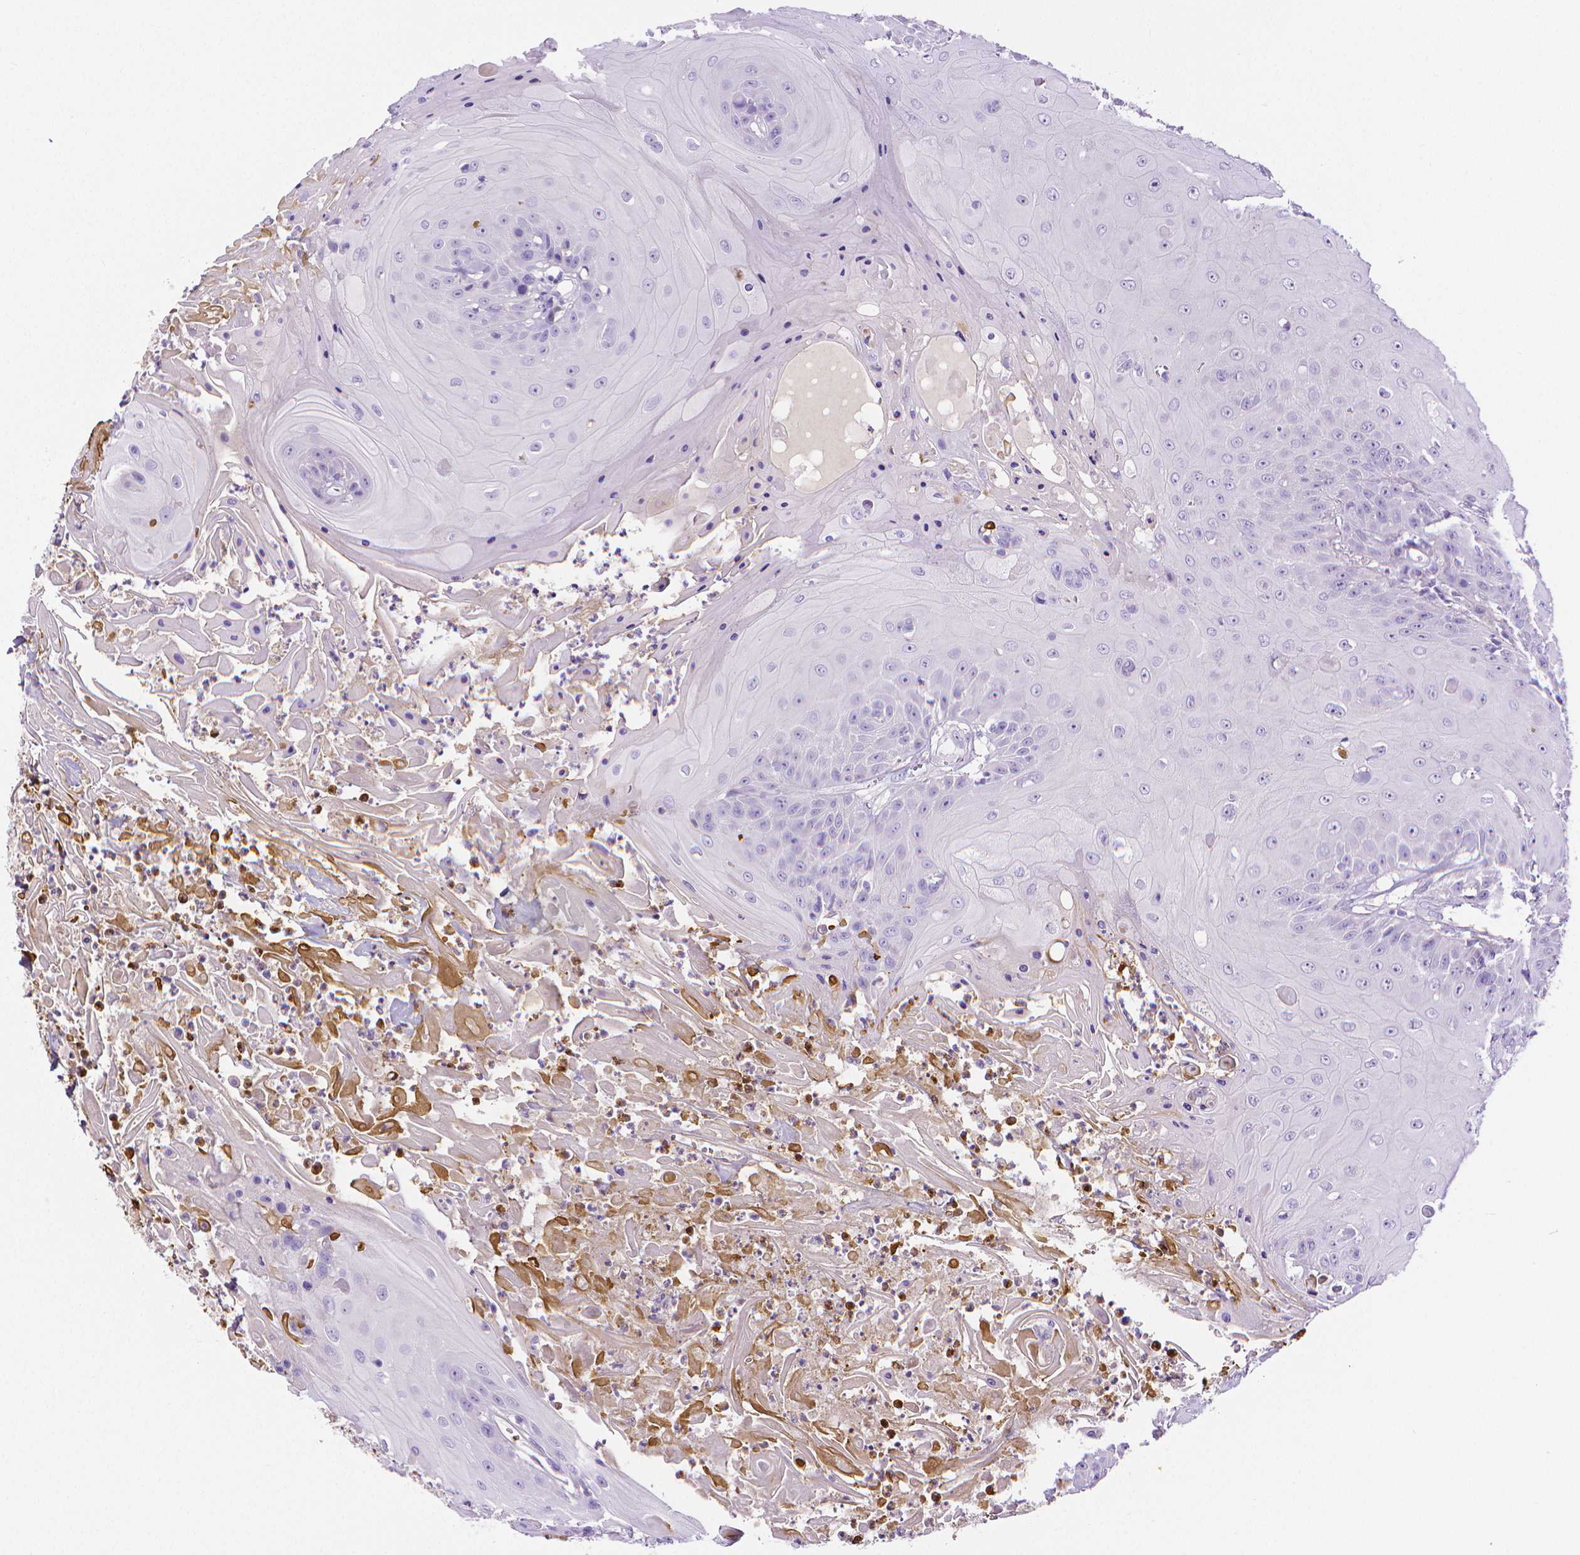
{"staining": {"intensity": "negative", "quantity": "none", "location": "none"}, "tissue": "head and neck cancer", "cell_type": "Tumor cells", "image_type": "cancer", "snomed": [{"axis": "morphology", "description": "Squamous cell carcinoma, NOS"}, {"axis": "topography", "description": "Skin"}, {"axis": "topography", "description": "Head-Neck"}], "caption": "Photomicrograph shows no significant protein staining in tumor cells of head and neck cancer.", "gene": "MMP9", "patient": {"sex": "male", "age": 80}}